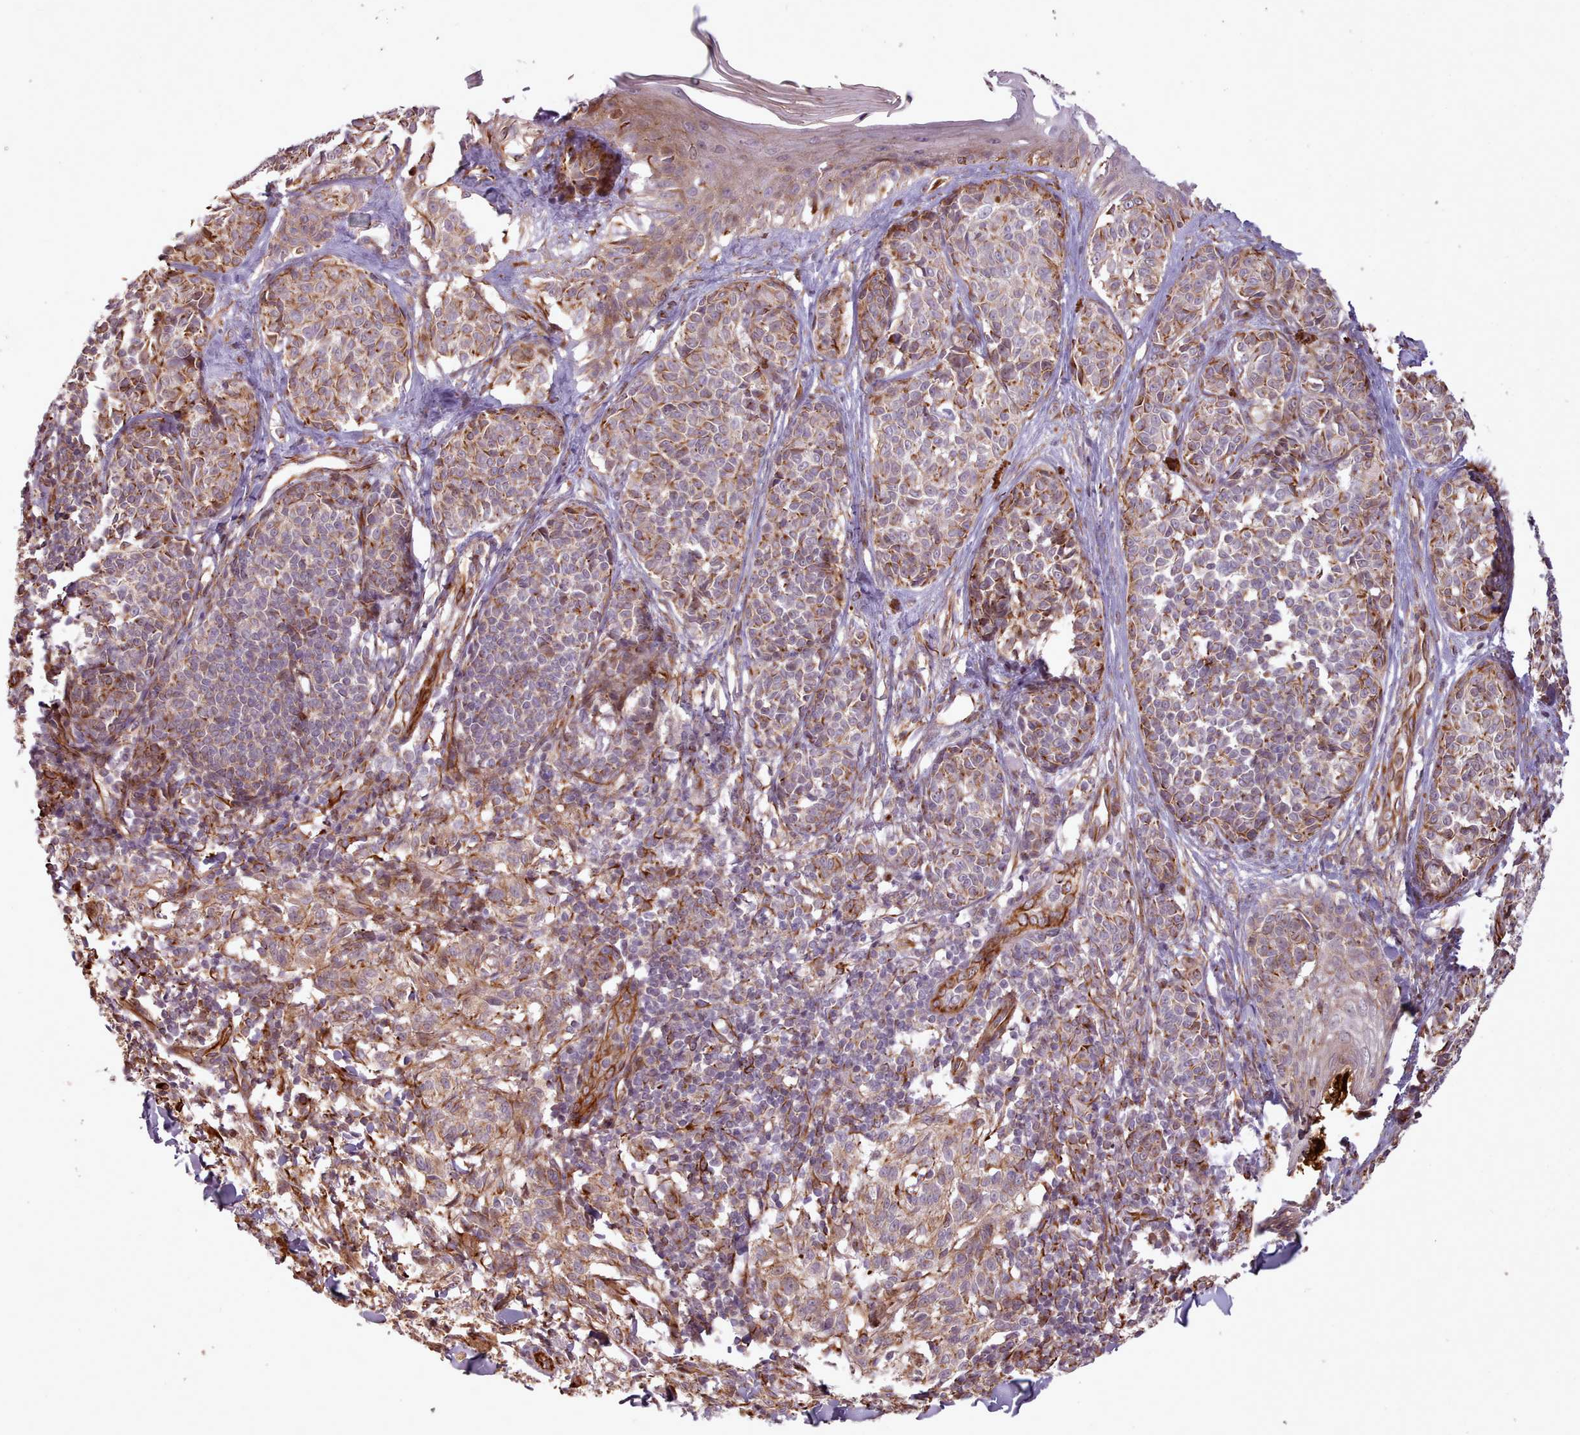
{"staining": {"intensity": "strong", "quantity": "<25%", "location": "cytoplasmic/membranous"}, "tissue": "melanoma", "cell_type": "Tumor cells", "image_type": "cancer", "snomed": [{"axis": "morphology", "description": "Malignant melanoma, NOS"}, {"axis": "topography", "description": "Skin of upper extremity"}], "caption": "High-magnification brightfield microscopy of melanoma stained with DAB (3,3'-diaminobenzidine) (brown) and counterstained with hematoxylin (blue). tumor cells exhibit strong cytoplasmic/membranous positivity is seen in about<25% of cells. The staining is performed using DAB (3,3'-diaminobenzidine) brown chromogen to label protein expression. The nuclei are counter-stained blue using hematoxylin.", "gene": "GBGT1", "patient": {"sex": "male", "age": 40}}